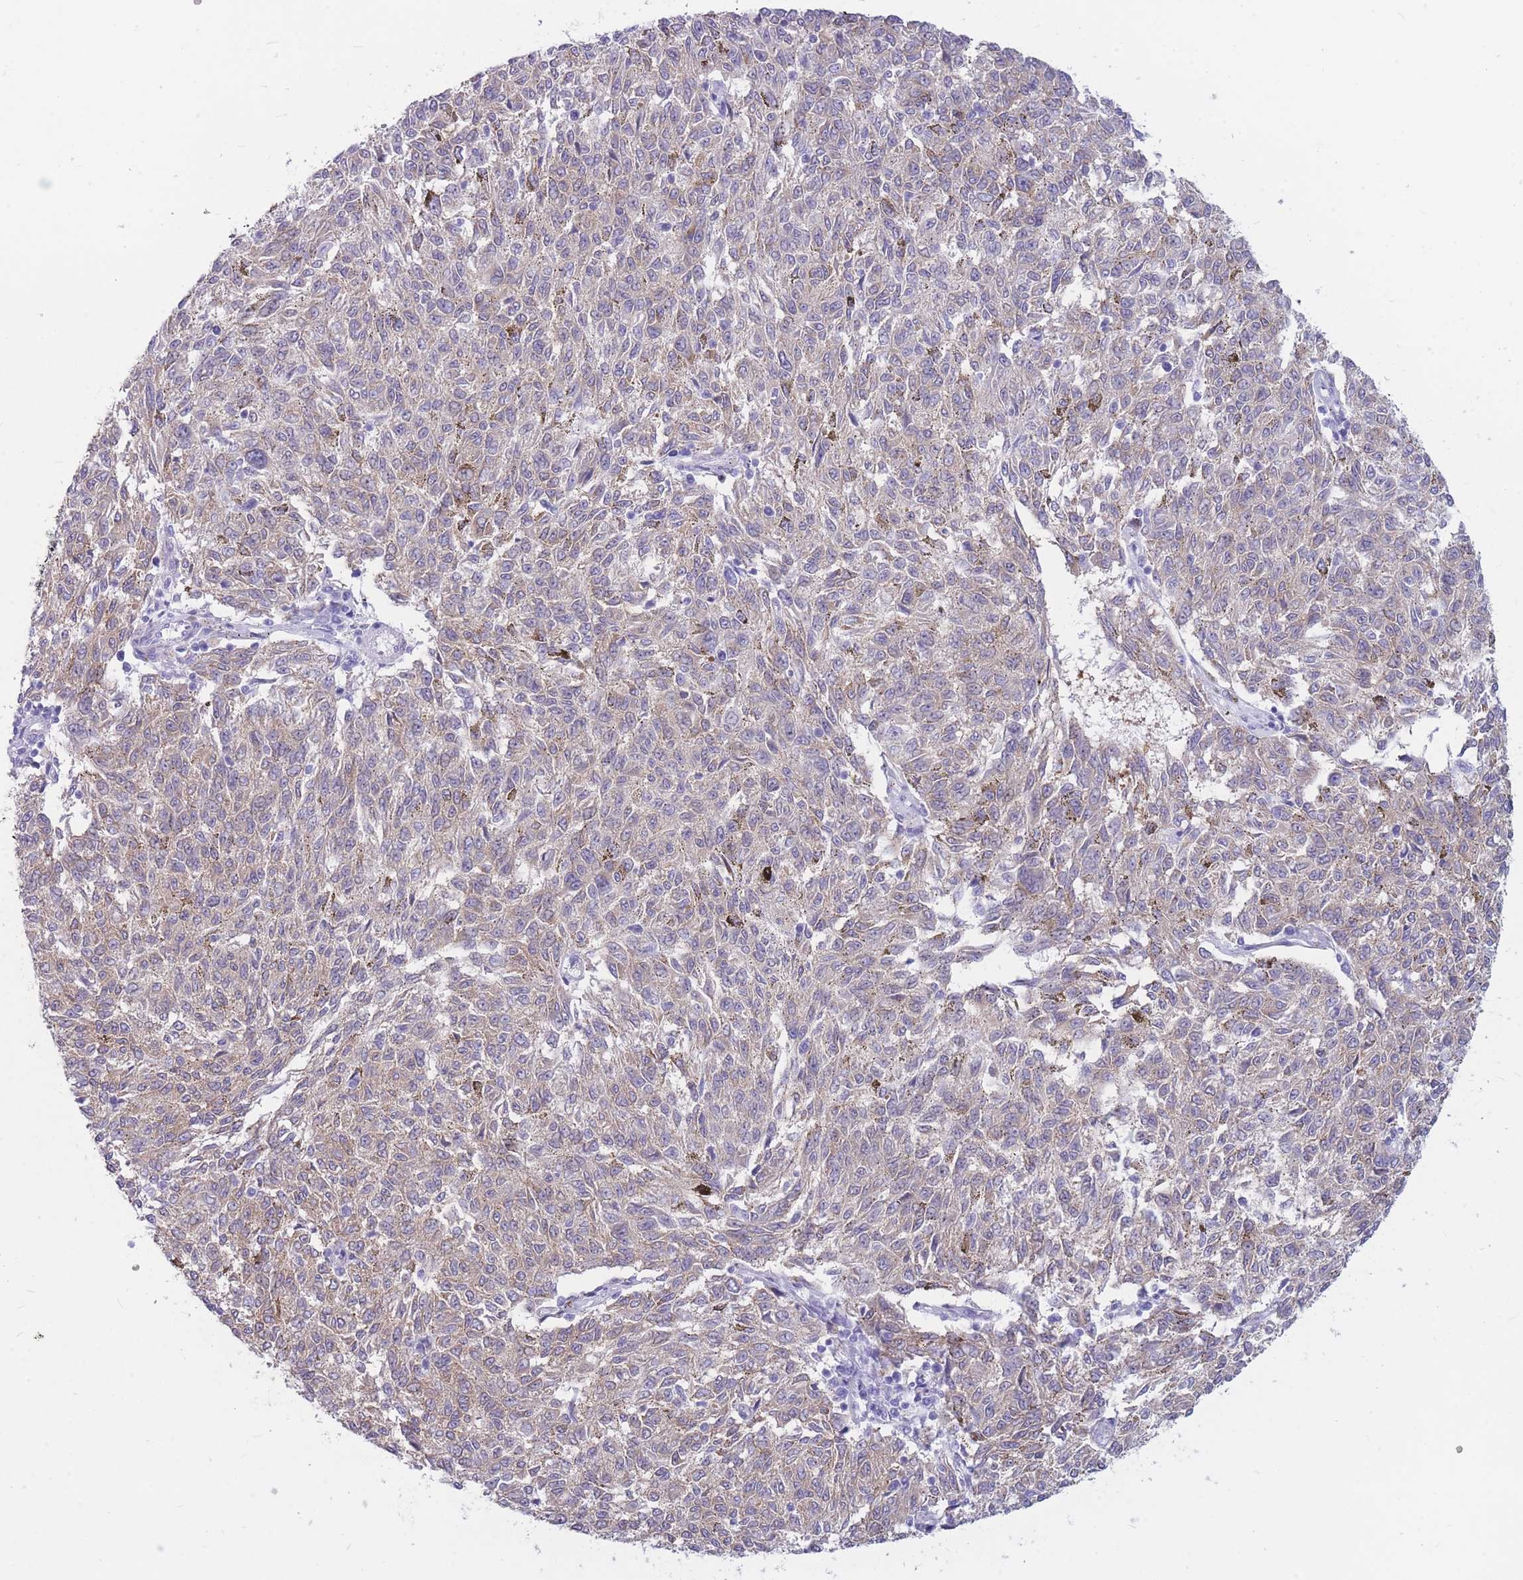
{"staining": {"intensity": "weak", "quantity": "25%-75%", "location": "cytoplasmic/membranous"}, "tissue": "melanoma", "cell_type": "Tumor cells", "image_type": "cancer", "snomed": [{"axis": "morphology", "description": "Malignant melanoma, NOS"}, {"axis": "topography", "description": "Skin"}], "caption": "Malignant melanoma was stained to show a protein in brown. There is low levels of weak cytoplasmic/membranous expression in about 25%-75% of tumor cells.", "gene": "MTSS2", "patient": {"sex": "female", "age": 72}}